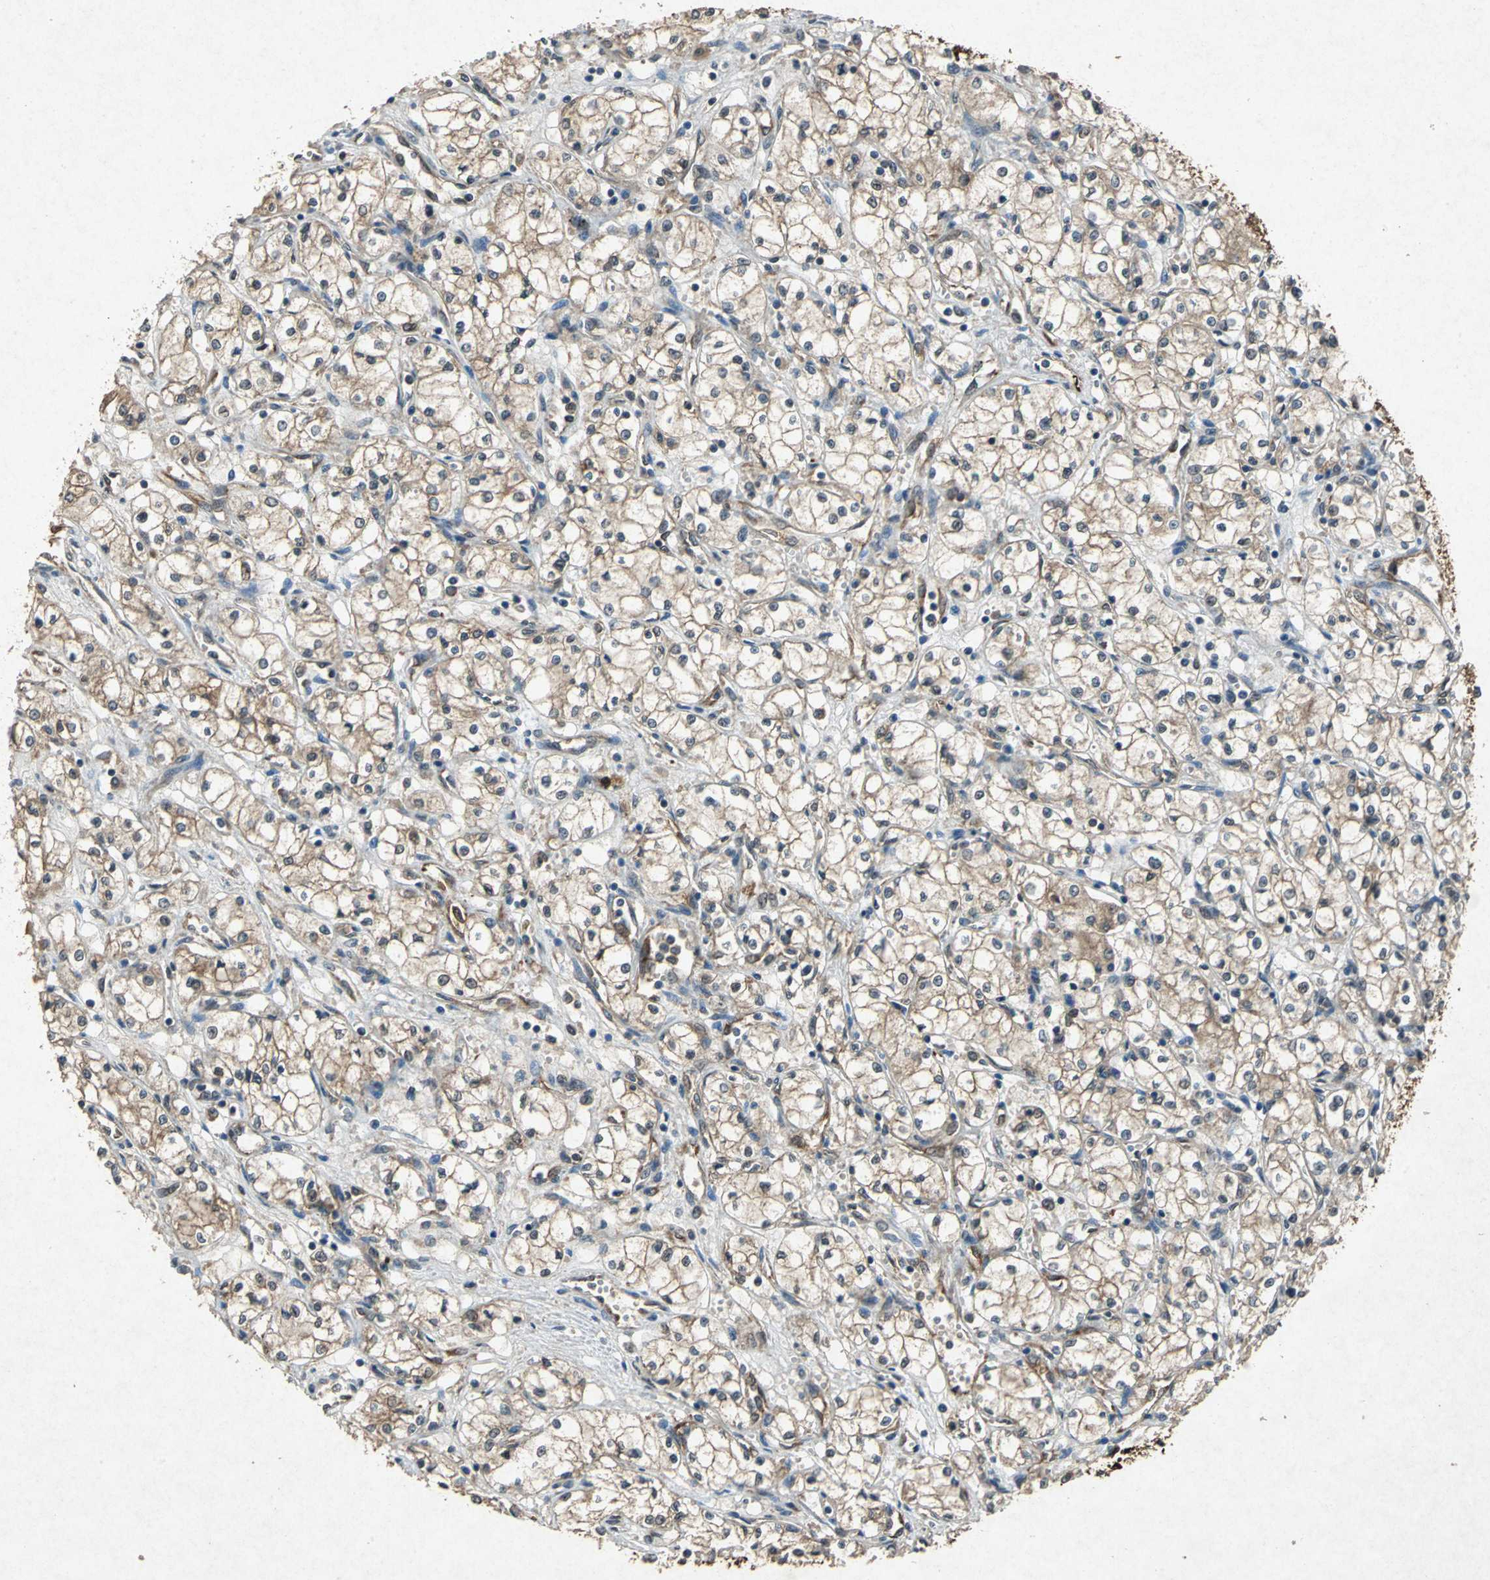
{"staining": {"intensity": "weak", "quantity": ">75%", "location": "cytoplasmic/membranous"}, "tissue": "renal cancer", "cell_type": "Tumor cells", "image_type": "cancer", "snomed": [{"axis": "morphology", "description": "Normal tissue, NOS"}, {"axis": "morphology", "description": "Adenocarcinoma, NOS"}, {"axis": "topography", "description": "Kidney"}], "caption": "This image displays renal cancer stained with IHC to label a protein in brown. The cytoplasmic/membranous of tumor cells show weak positivity for the protein. Nuclei are counter-stained blue.", "gene": "HSP90AB1", "patient": {"sex": "male", "age": 59}}